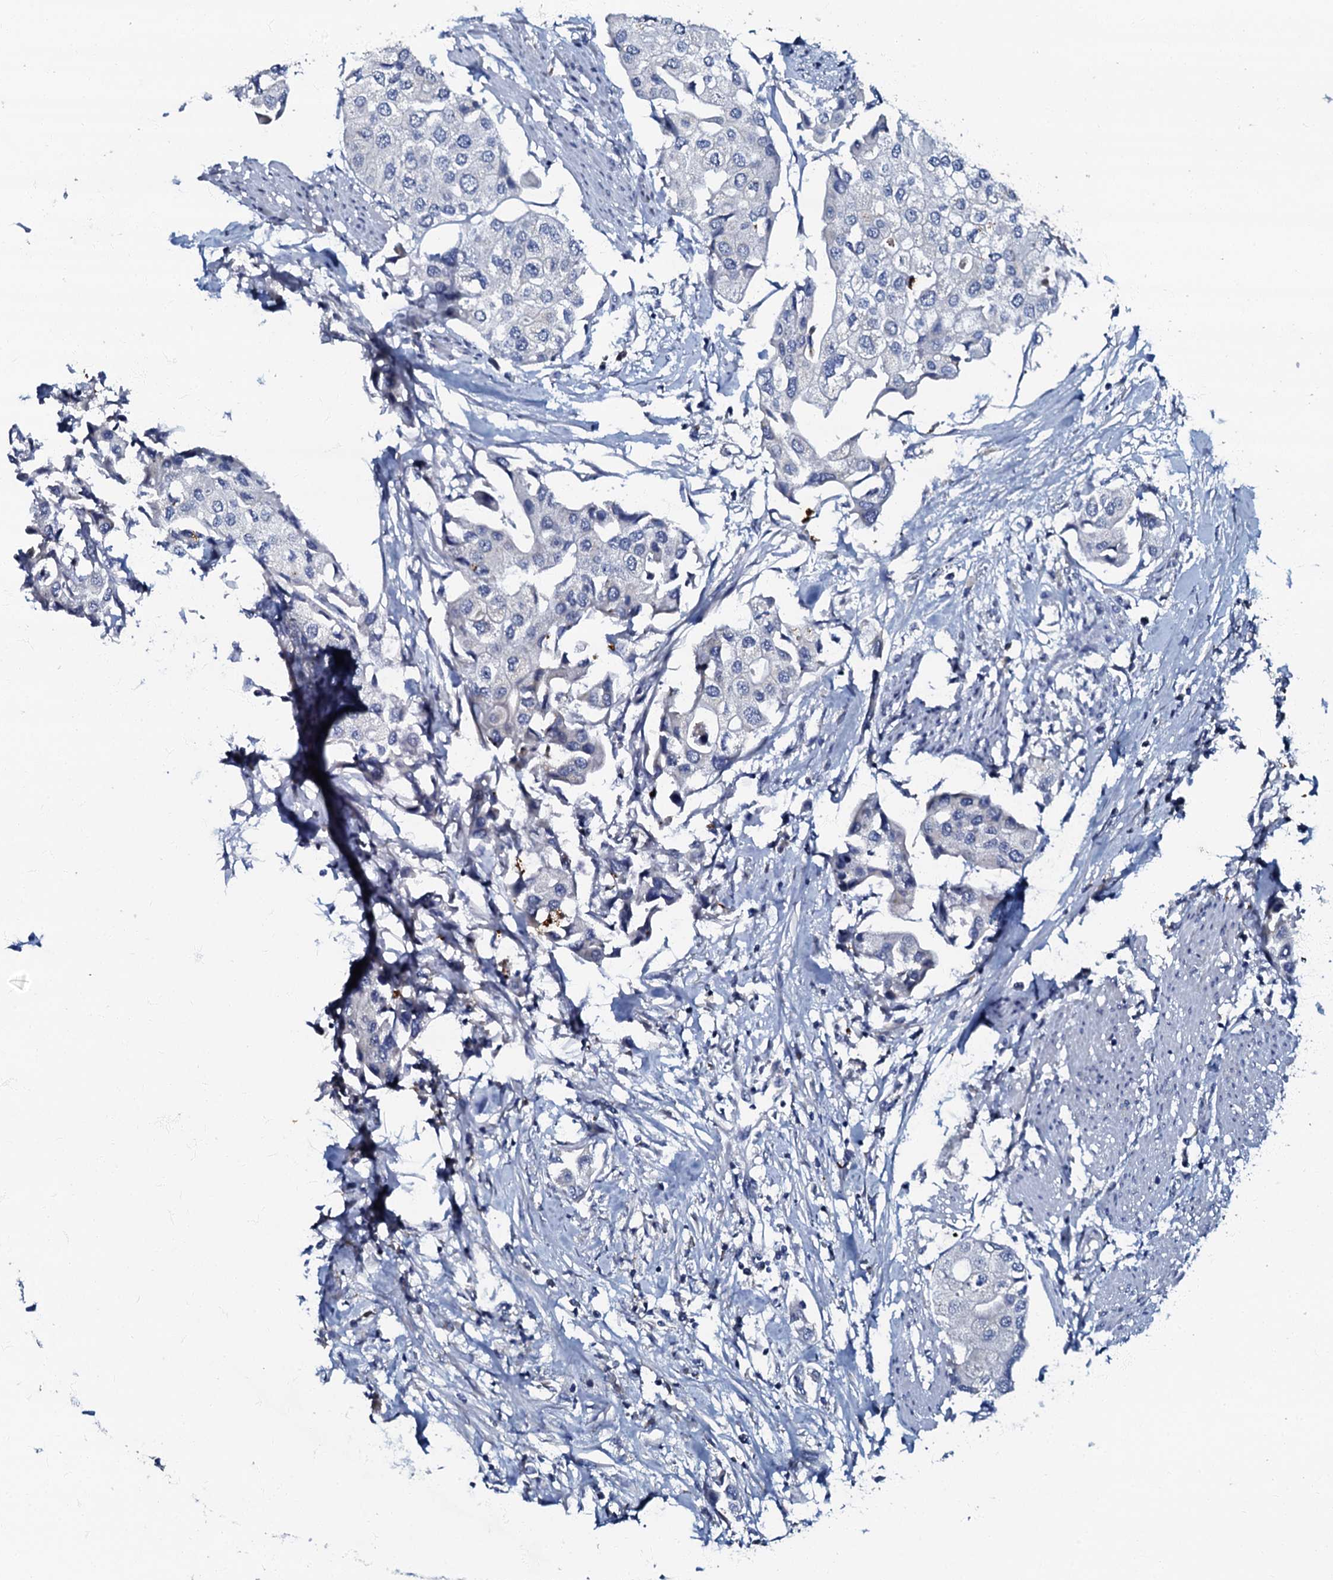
{"staining": {"intensity": "negative", "quantity": "none", "location": "none"}, "tissue": "urothelial cancer", "cell_type": "Tumor cells", "image_type": "cancer", "snomed": [{"axis": "morphology", "description": "Urothelial carcinoma, High grade"}, {"axis": "topography", "description": "Urinary bladder"}], "caption": "This photomicrograph is of urothelial cancer stained with immunohistochemistry to label a protein in brown with the nuclei are counter-stained blue. There is no positivity in tumor cells. Brightfield microscopy of immunohistochemistry stained with DAB (3,3'-diaminobenzidine) (brown) and hematoxylin (blue), captured at high magnification.", "gene": "OLAH", "patient": {"sex": "male", "age": 64}}